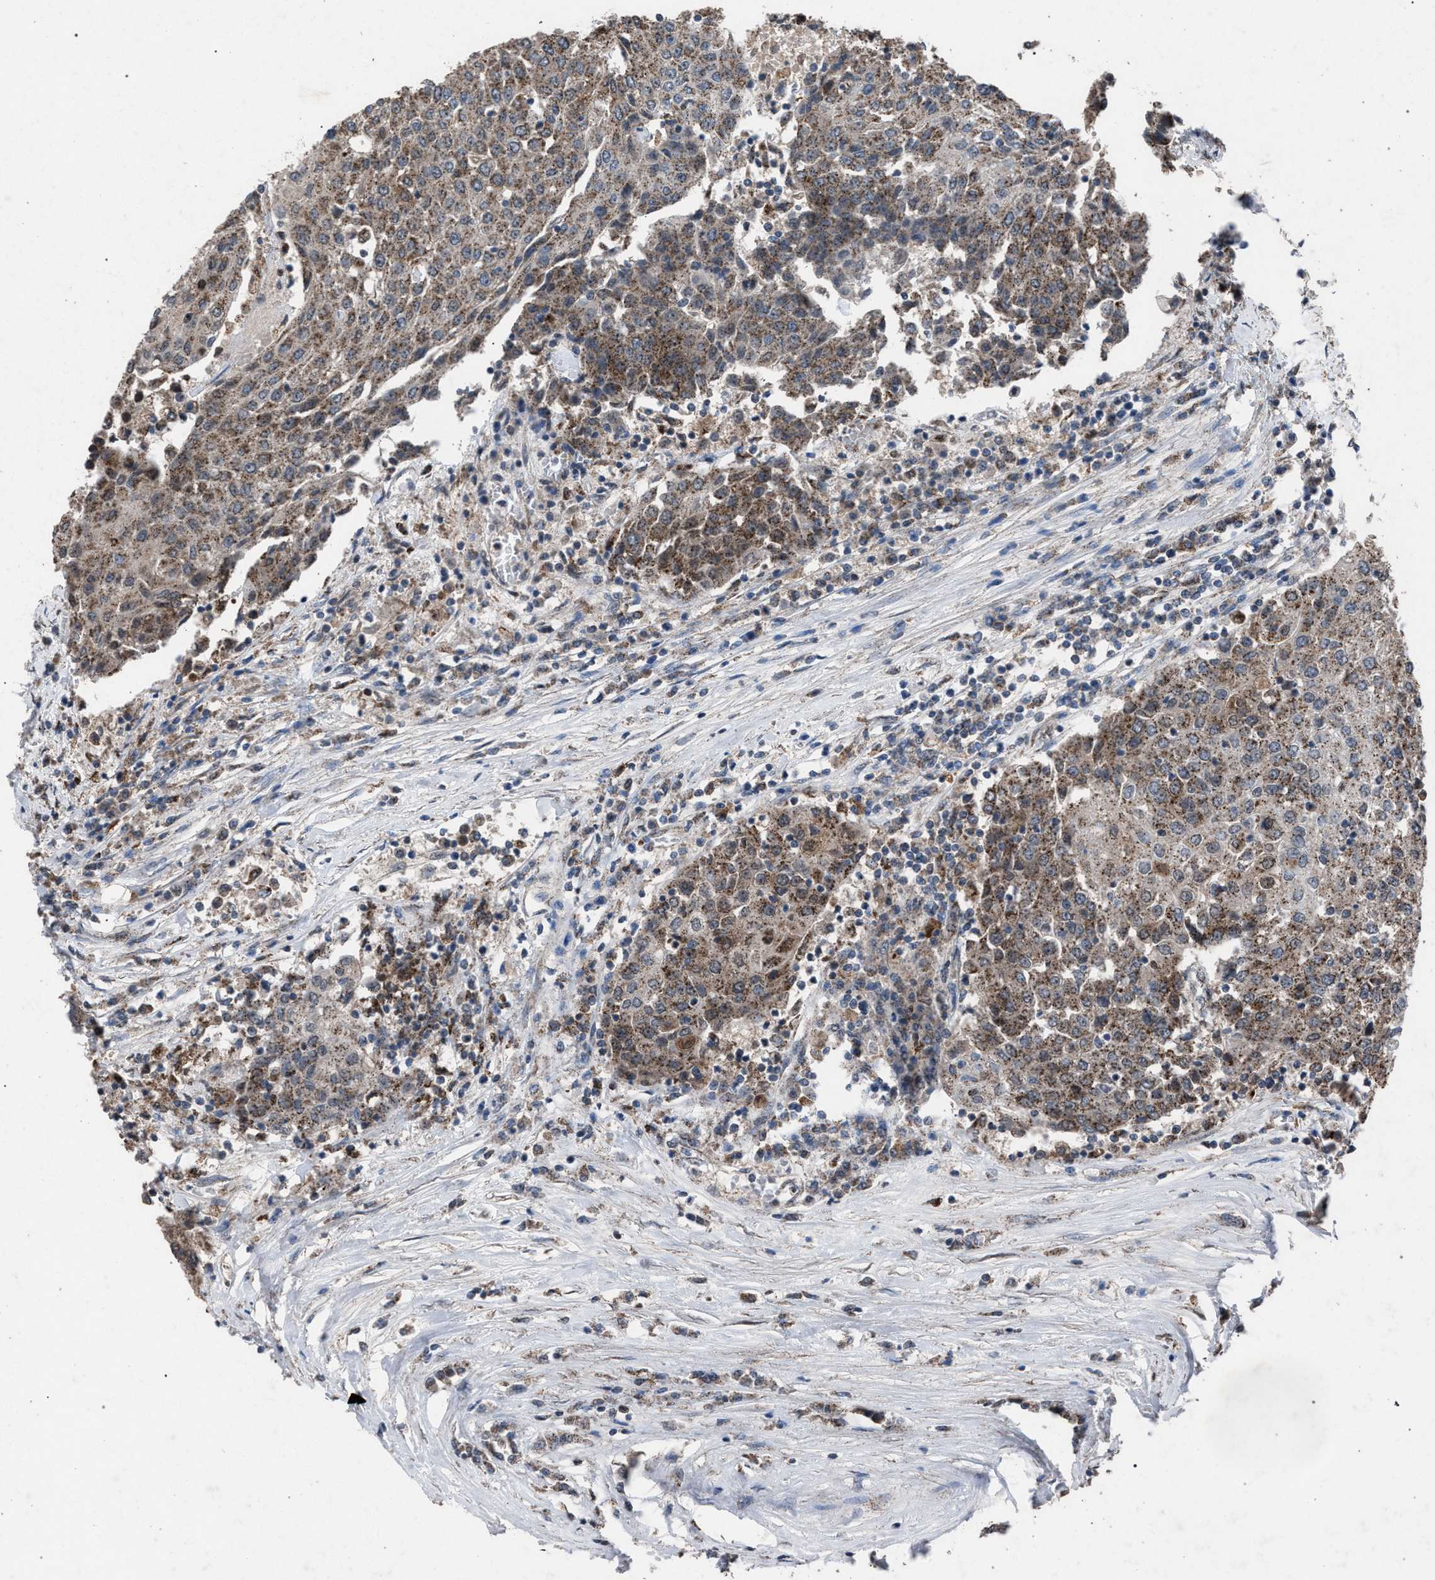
{"staining": {"intensity": "weak", "quantity": ">75%", "location": "cytoplasmic/membranous"}, "tissue": "urothelial cancer", "cell_type": "Tumor cells", "image_type": "cancer", "snomed": [{"axis": "morphology", "description": "Urothelial carcinoma, High grade"}, {"axis": "topography", "description": "Urinary bladder"}], "caption": "A low amount of weak cytoplasmic/membranous staining is identified in about >75% of tumor cells in urothelial carcinoma (high-grade) tissue.", "gene": "HSD17B4", "patient": {"sex": "female", "age": 85}}